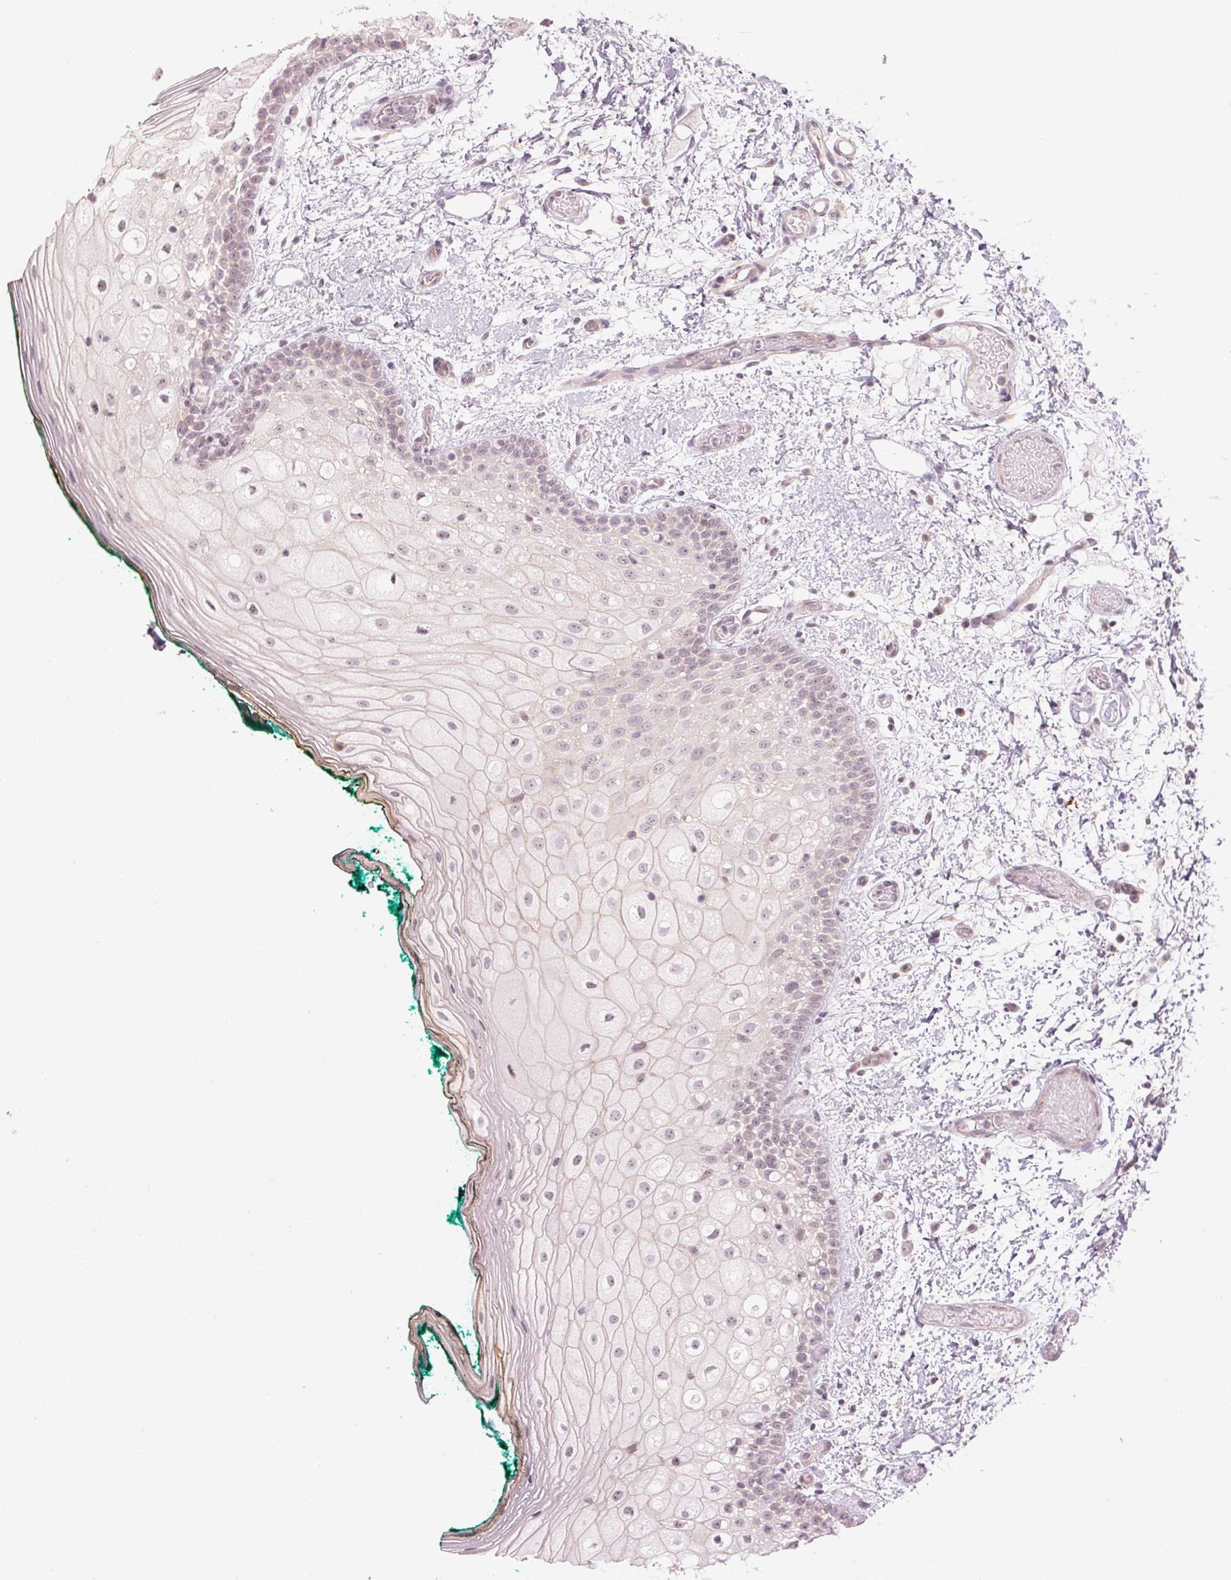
{"staining": {"intensity": "weak", "quantity": "<25%", "location": "cytoplasmic/membranous"}, "tissue": "oral mucosa", "cell_type": "Squamous epithelial cells", "image_type": "normal", "snomed": [{"axis": "morphology", "description": "Normal tissue, NOS"}, {"axis": "topography", "description": "Oral tissue"}], "caption": "Immunohistochemical staining of unremarkable human oral mucosa exhibits no significant expression in squamous epithelial cells. Brightfield microscopy of immunohistochemistry (IHC) stained with DAB (brown) and hematoxylin (blue), captured at high magnification.", "gene": "TMED6", "patient": {"sex": "female", "age": 83}}